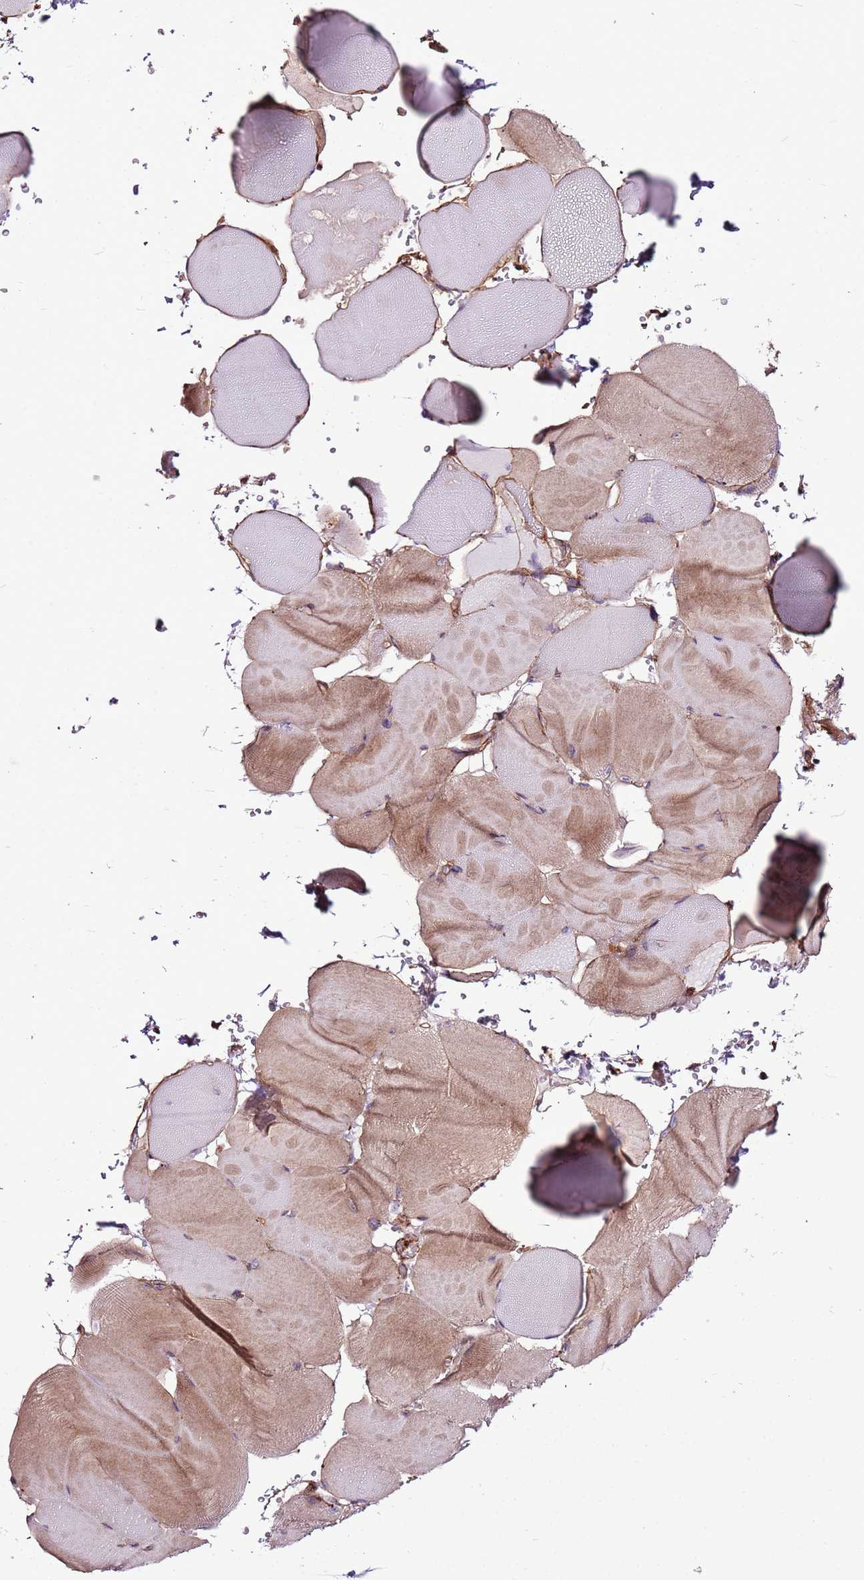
{"staining": {"intensity": "moderate", "quantity": "25%-75%", "location": "cytoplasmic/membranous"}, "tissue": "skeletal muscle", "cell_type": "Myocytes", "image_type": "normal", "snomed": [{"axis": "morphology", "description": "Normal tissue, NOS"}, {"axis": "topography", "description": "Skeletal muscle"}], "caption": "This image exhibits benign skeletal muscle stained with IHC to label a protein in brown. The cytoplasmic/membranous of myocytes show moderate positivity for the protein. Nuclei are counter-stained blue.", "gene": "ZNF827", "patient": {"sex": "male", "age": 62}}